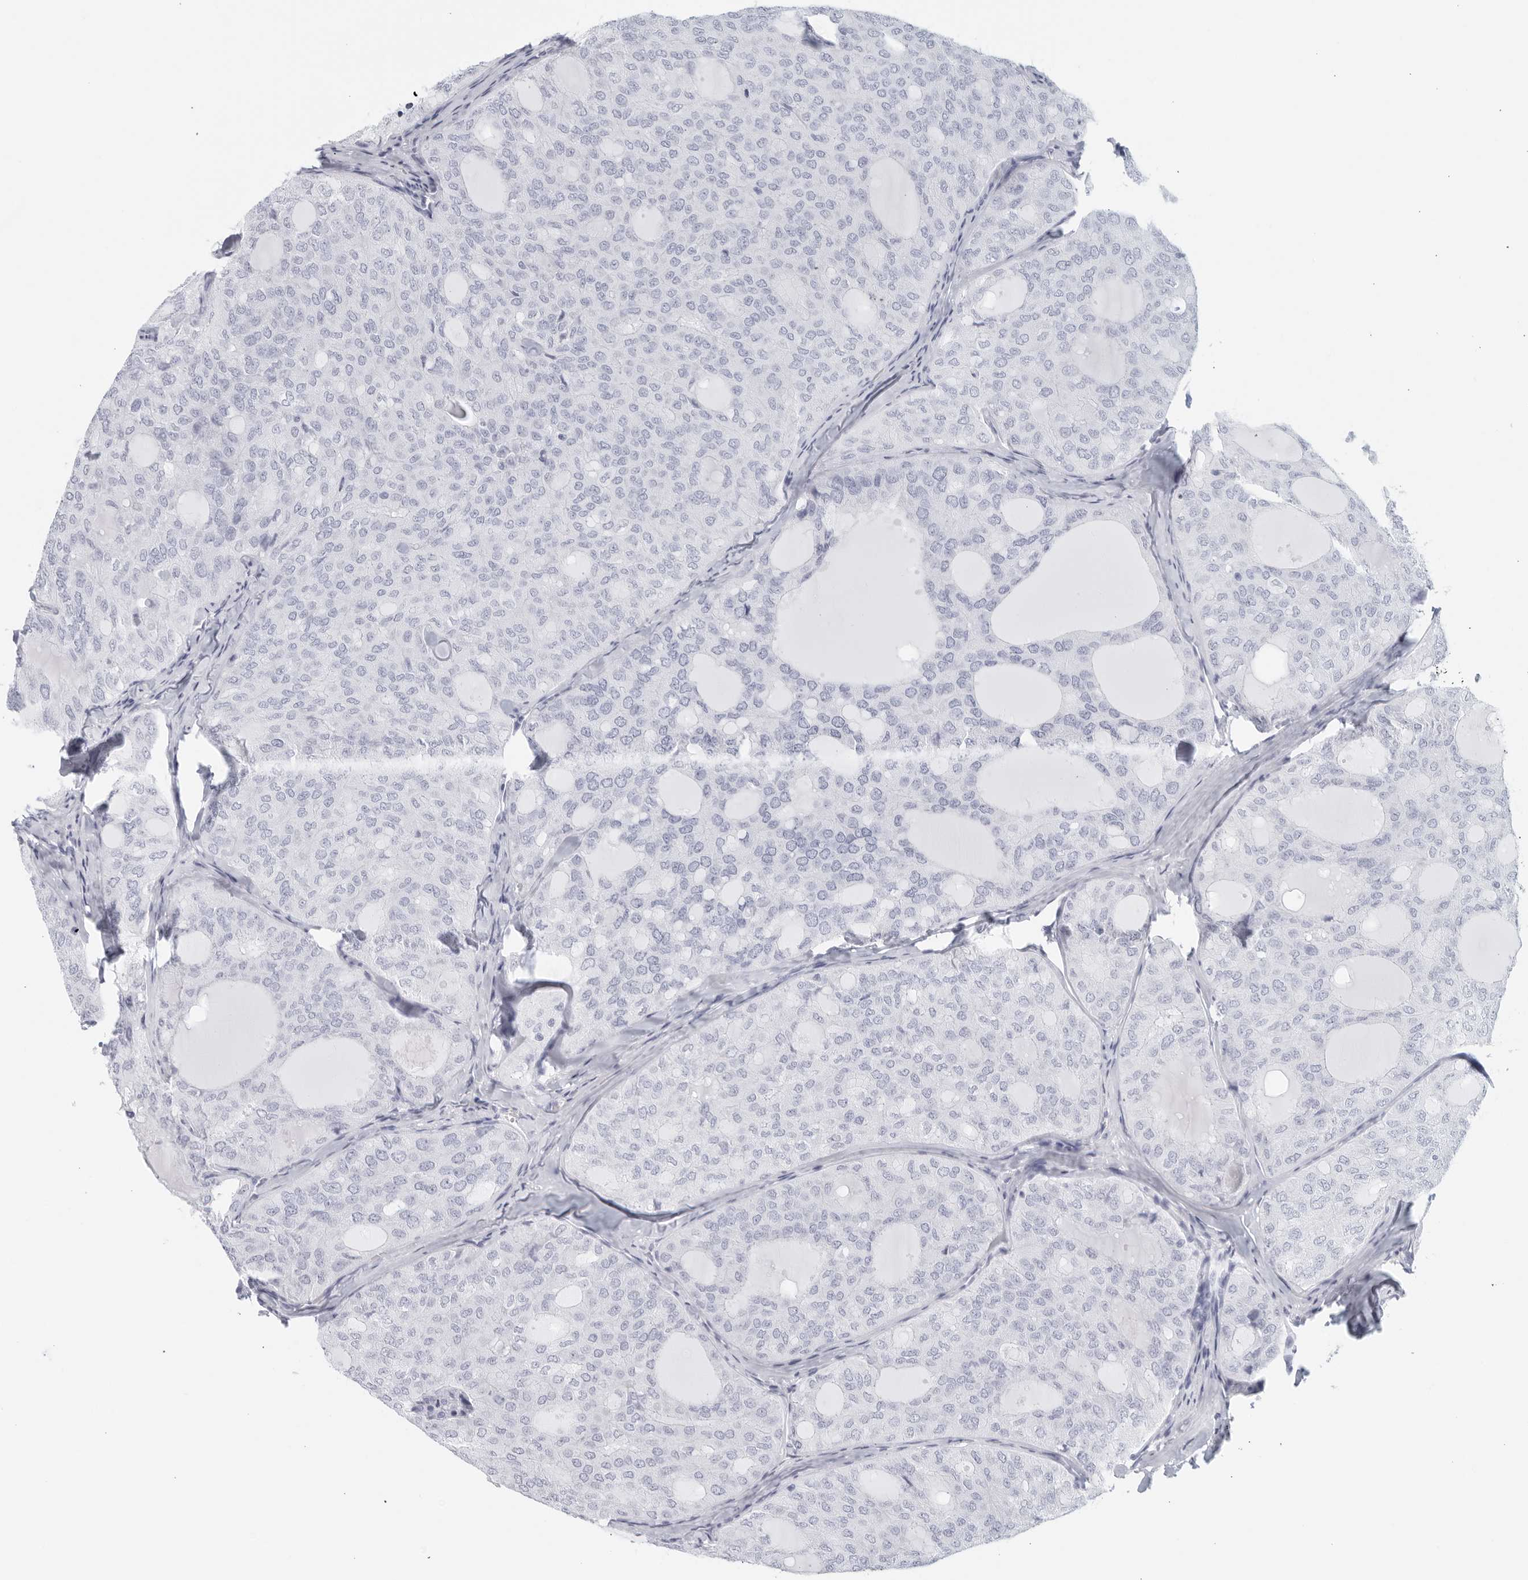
{"staining": {"intensity": "negative", "quantity": "none", "location": "none"}, "tissue": "thyroid cancer", "cell_type": "Tumor cells", "image_type": "cancer", "snomed": [{"axis": "morphology", "description": "Follicular adenoma carcinoma, NOS"}, {"axis": "topography", "description": "Thyroid gland"}], "caption": "The IHC micrograph has no significant positivity in tumor cells of thyroid follicular adenoma carcinoma tissue. Nuclei are stained in blue.", "gene": "FGG", "patient": {"sex": "male", "age": 75}}